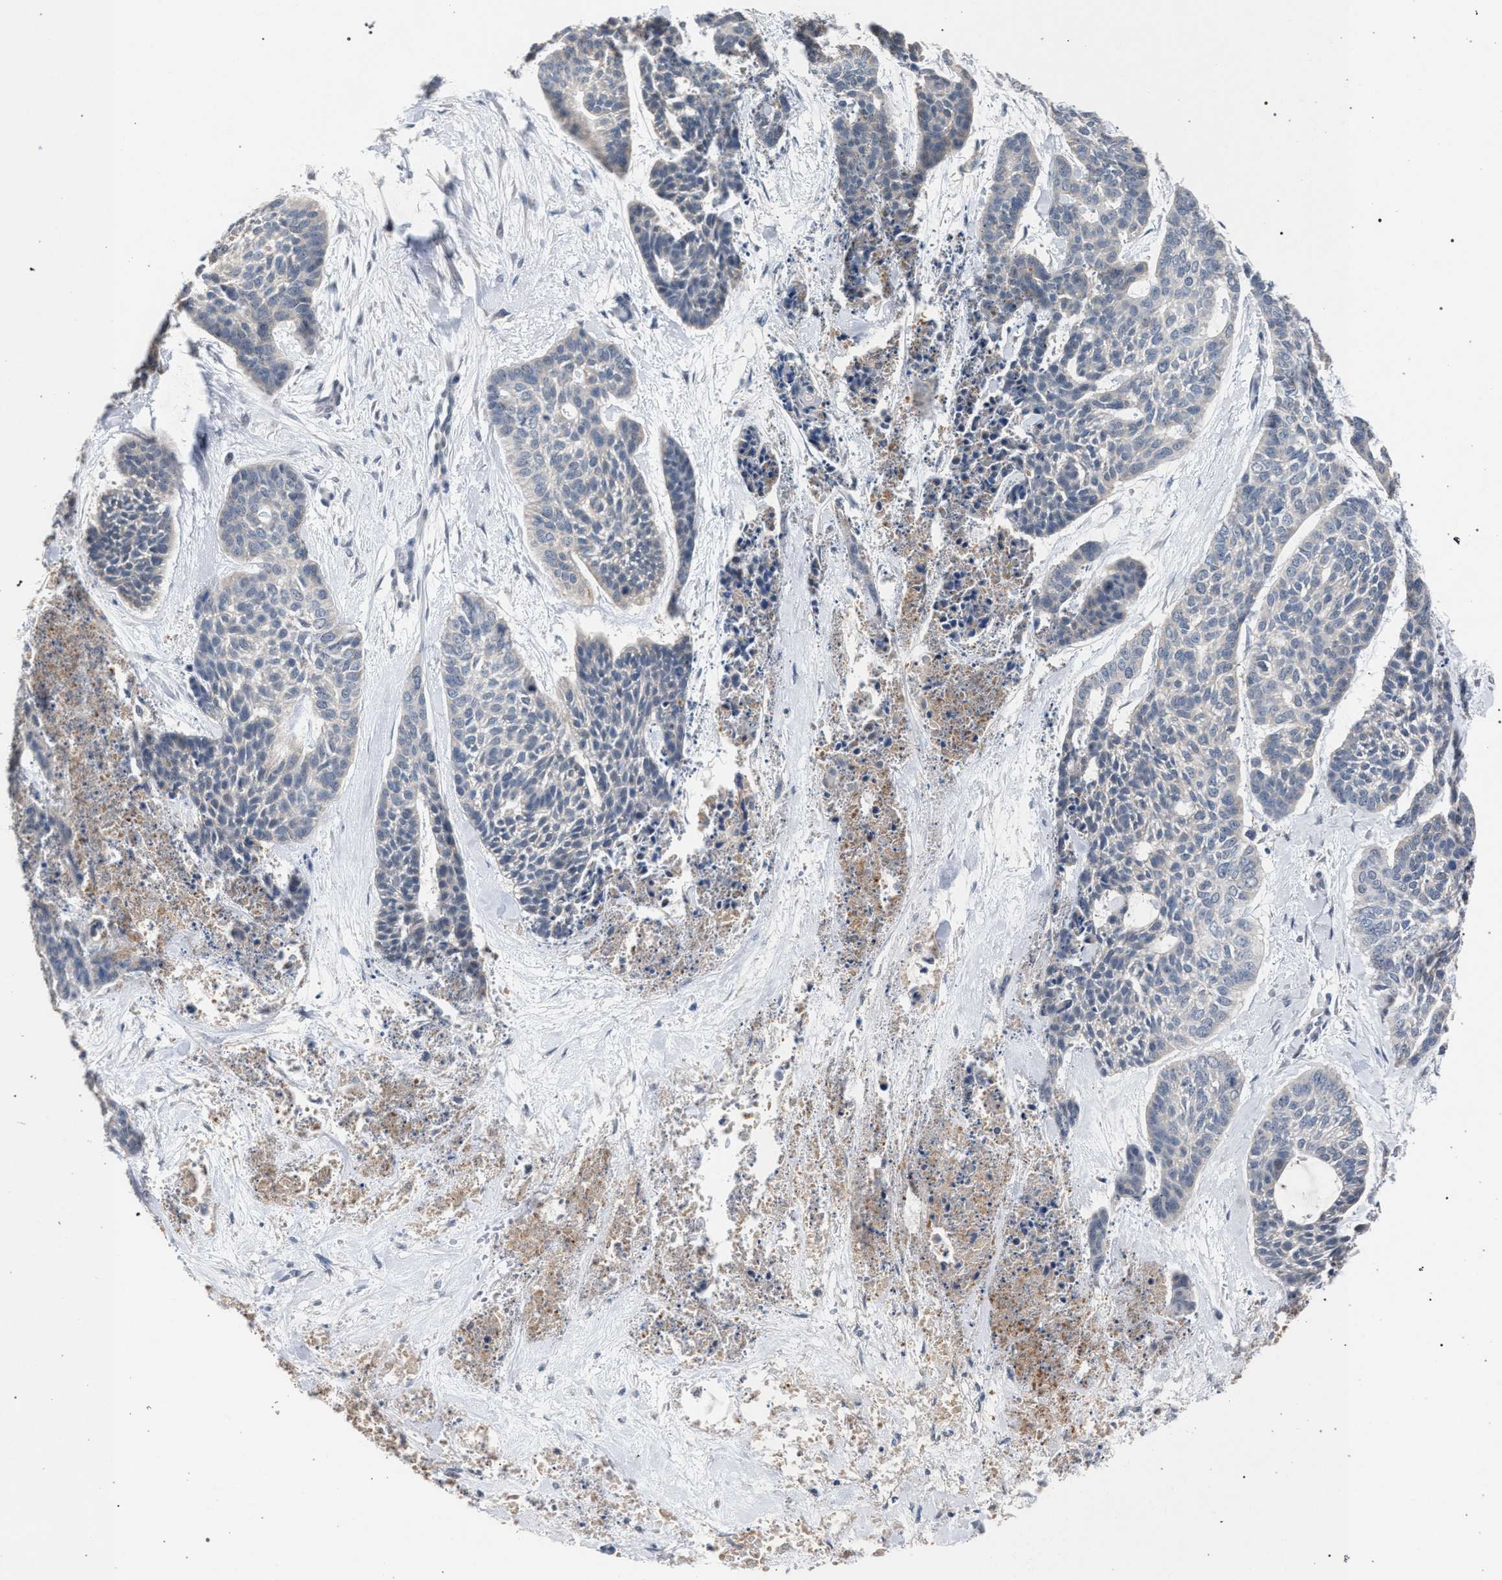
{"staining": {"intensity": "negative", "quantity": "none", "location": "none"}, "tissue": "skin cancer", "cell_type": "Tumor cells", "image_type": "cancer", "snomed": [{"axis": "morphology", "description": "Basal cell carcinoma"}, {"axis": "topography", "description": "Skin"}], "caption": "The micrograph displays no significant expression in tumor cells of basal cell carcinoma (skin). The staining is performed using DAB (3,3'-diaminobenzidine) brown chromogen with nuclei counter-stained in using hematoxylin.", "gene": "TECPR1", "patient": {"sex": "female", "age": 64}}